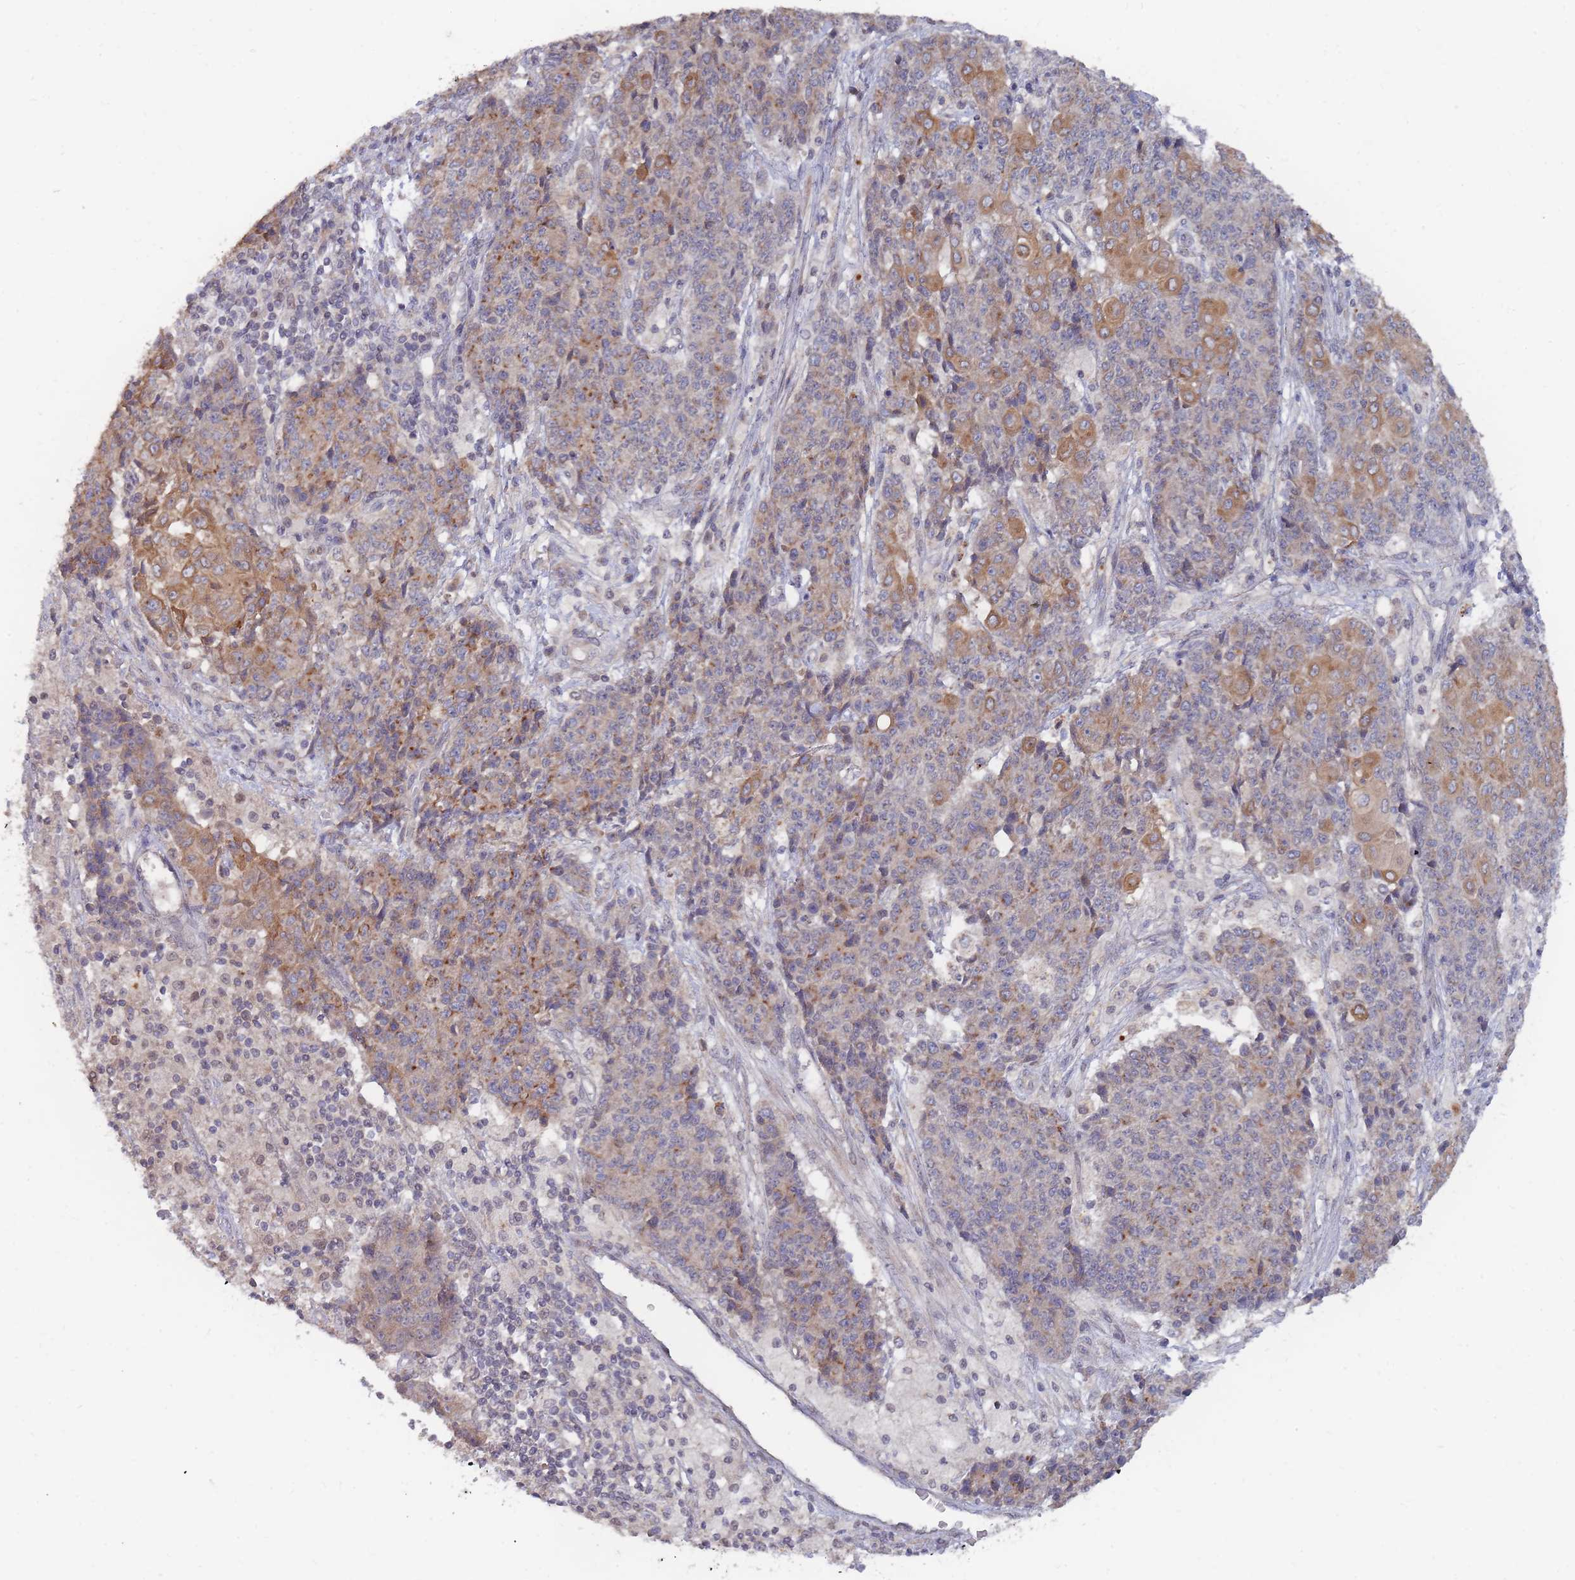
{"staining": {"intensity": "moderate", "quantity": "25%-75%", "location": "cytoplasmic/membranous"}, "tissue": "ovarian cancer", "cell_type": "Tumor cells", "image_type": "cancer", "snomed": [{"axis": "morphology", "description": "Carcinoma, endometroid"}, {"axis": "topography", "description": "Ovary"}], "caption": "Immunohistochemical staining of ovarian cancer (endometroid carcinoma) shows moderate cytoplasmic/membranous protein staining in about 25%-75% of tumor cells.", "gene": "SLC35F5", "patient": {"sex": "female", "age": 42}}